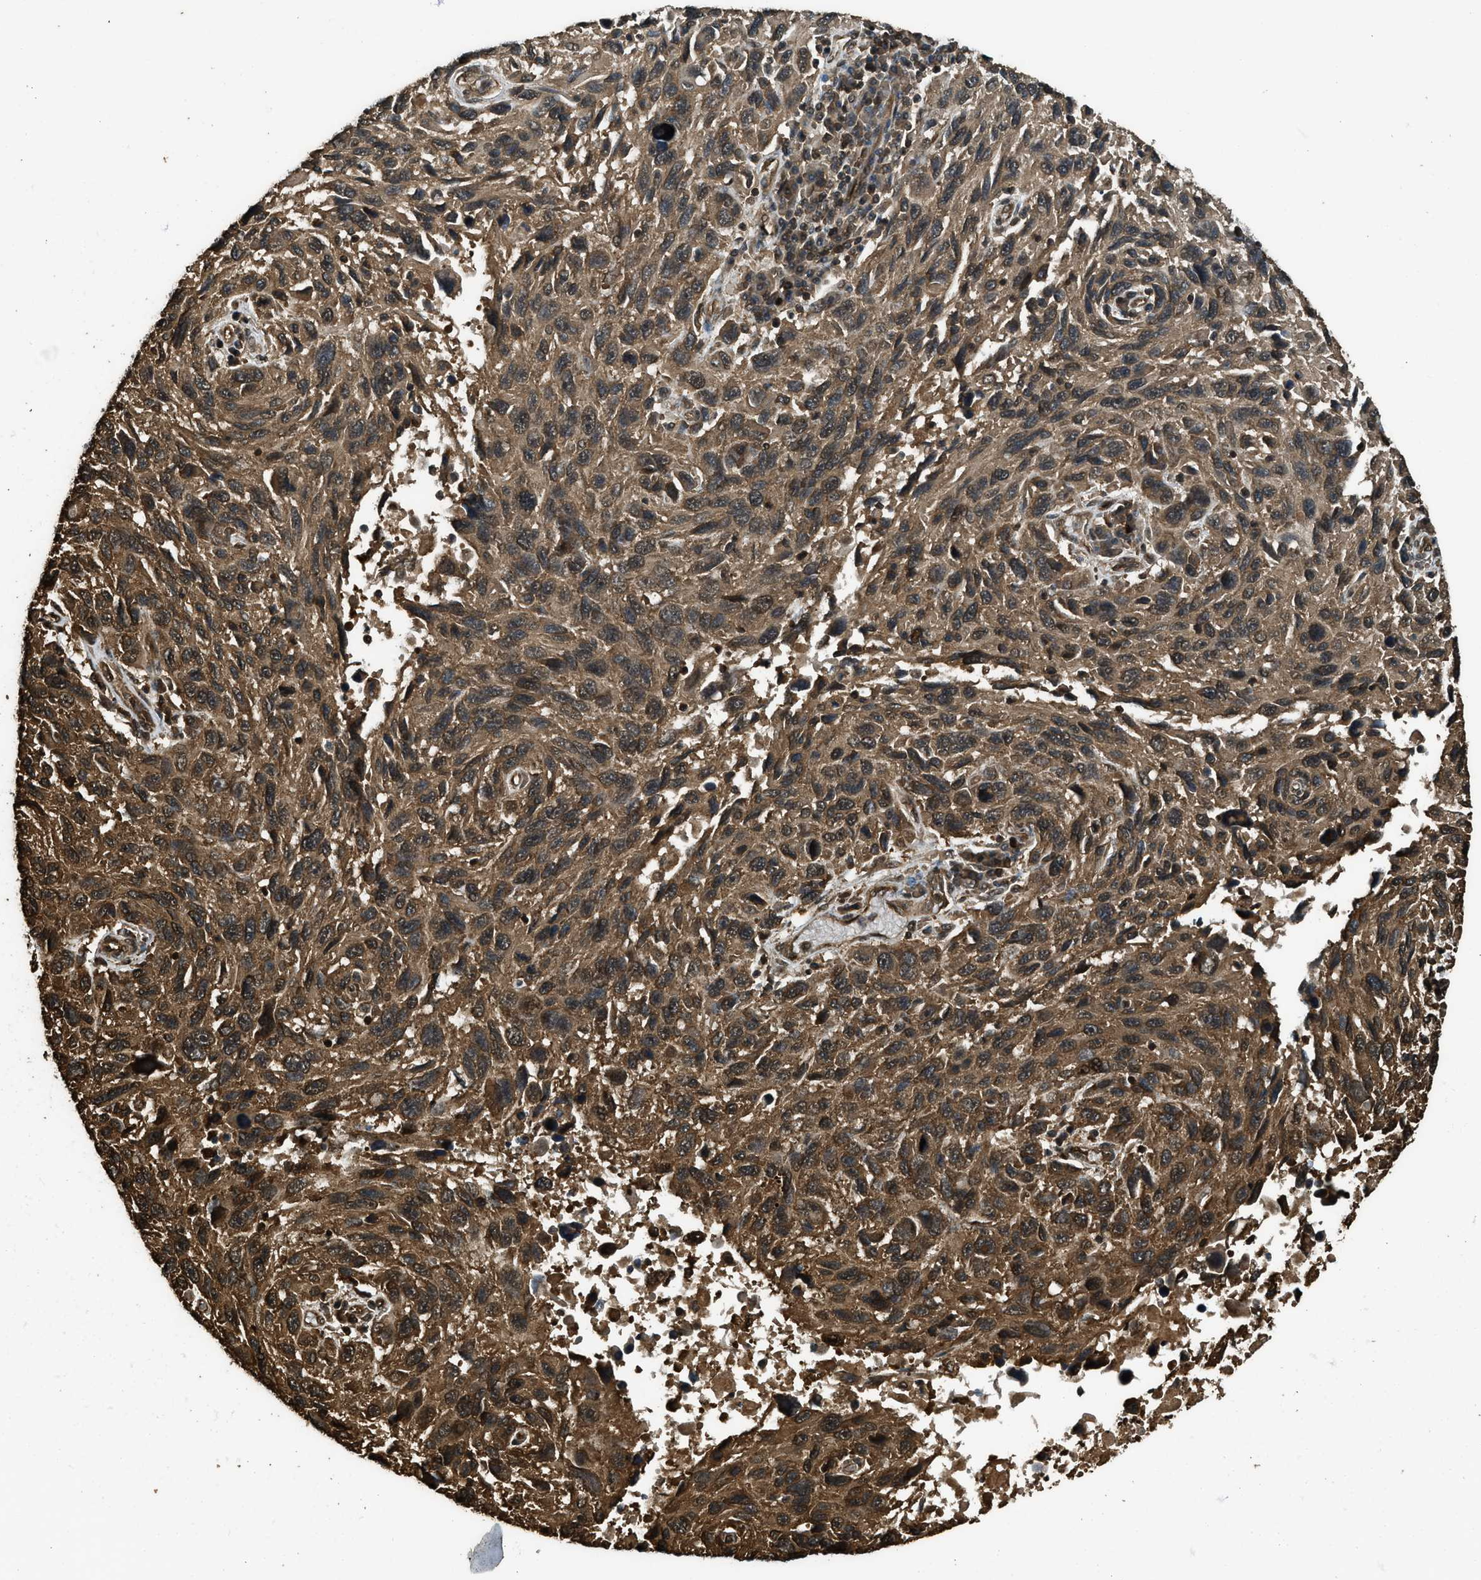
{"staining": {"intensity": "moderate", "quantity": ">75%", "location": "cytoplasmic/membranous,nuclear"}, "tissue": "melanoma", "cell_type": "Tumor cells", "image_type": "cancer", "snomed": [{"axis": "morphology", "description": "Malignant melanoma, NOS"}, {"axis": "topography", "description": "Skin"}], "caption": "Immunohistochemistry of melanoma demonstrates medium levels of moderate cytoplasmic/membranous and nuclear expression in about >75% of tumor cells. The staining is performed using DAB brown chromogen to label protein expression. The nuclei are counter-stained blue using hematoxylin.", "gene": "MYBL2", "patient": {"sex": "male", "age": 53}}